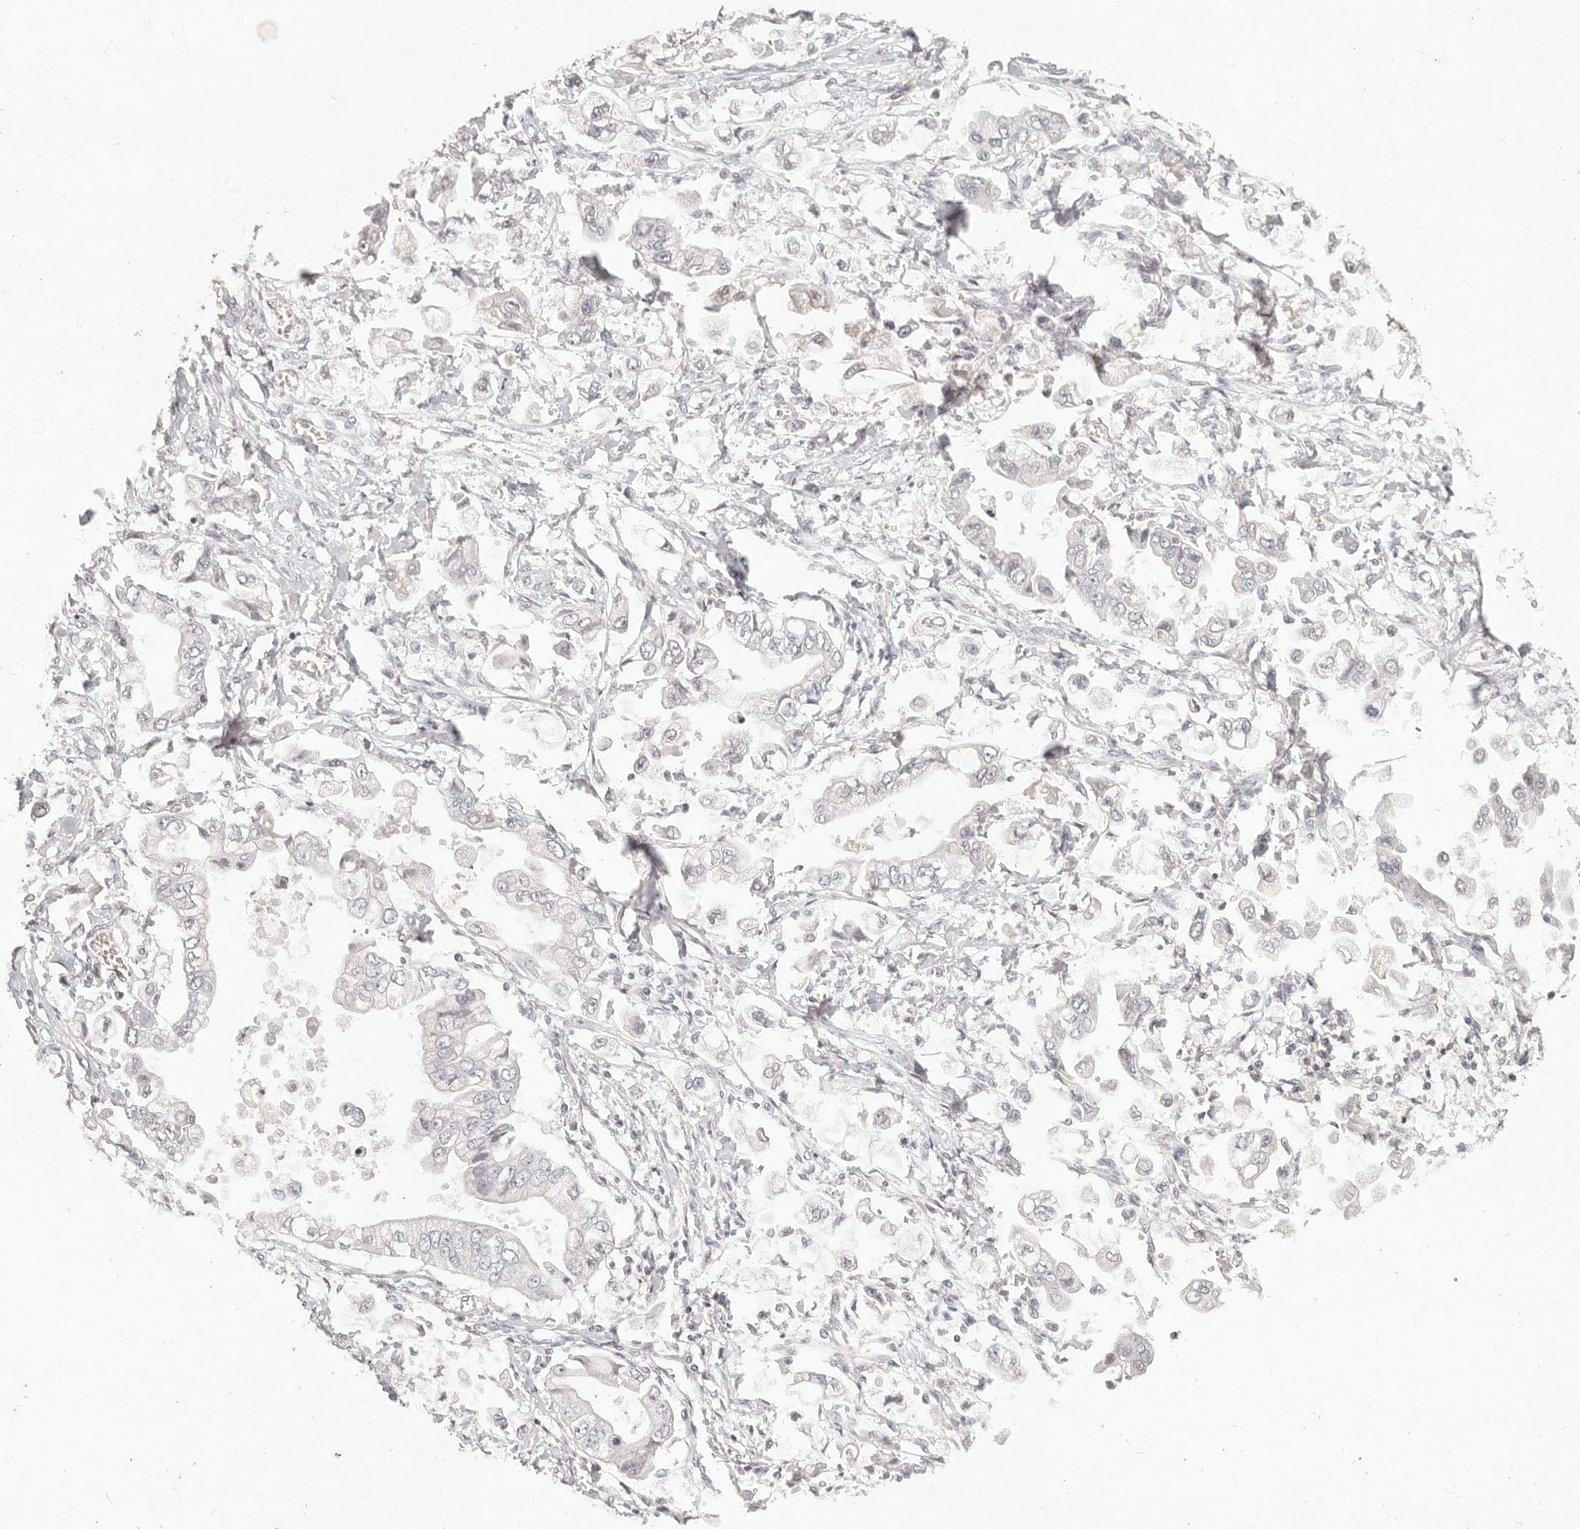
{"staining": {"intensity": "negative", "quantity": "none", "location": "none"}, "tissue": "stomach cancer", "cell_type": "Tumor cells", "image_type": "cancer", "snomed": [{"axis": "morphology", "description": "Adenocarcinoma, NOS"}, {"axis": "topography", "description": "Stomach"}], "caption": "Histopathology image shows no protein positivity in tumor cells of stomach adenocarcinoma tissue.", "gene": "CSK", "patient": {"sex": "male", "age": 62}}